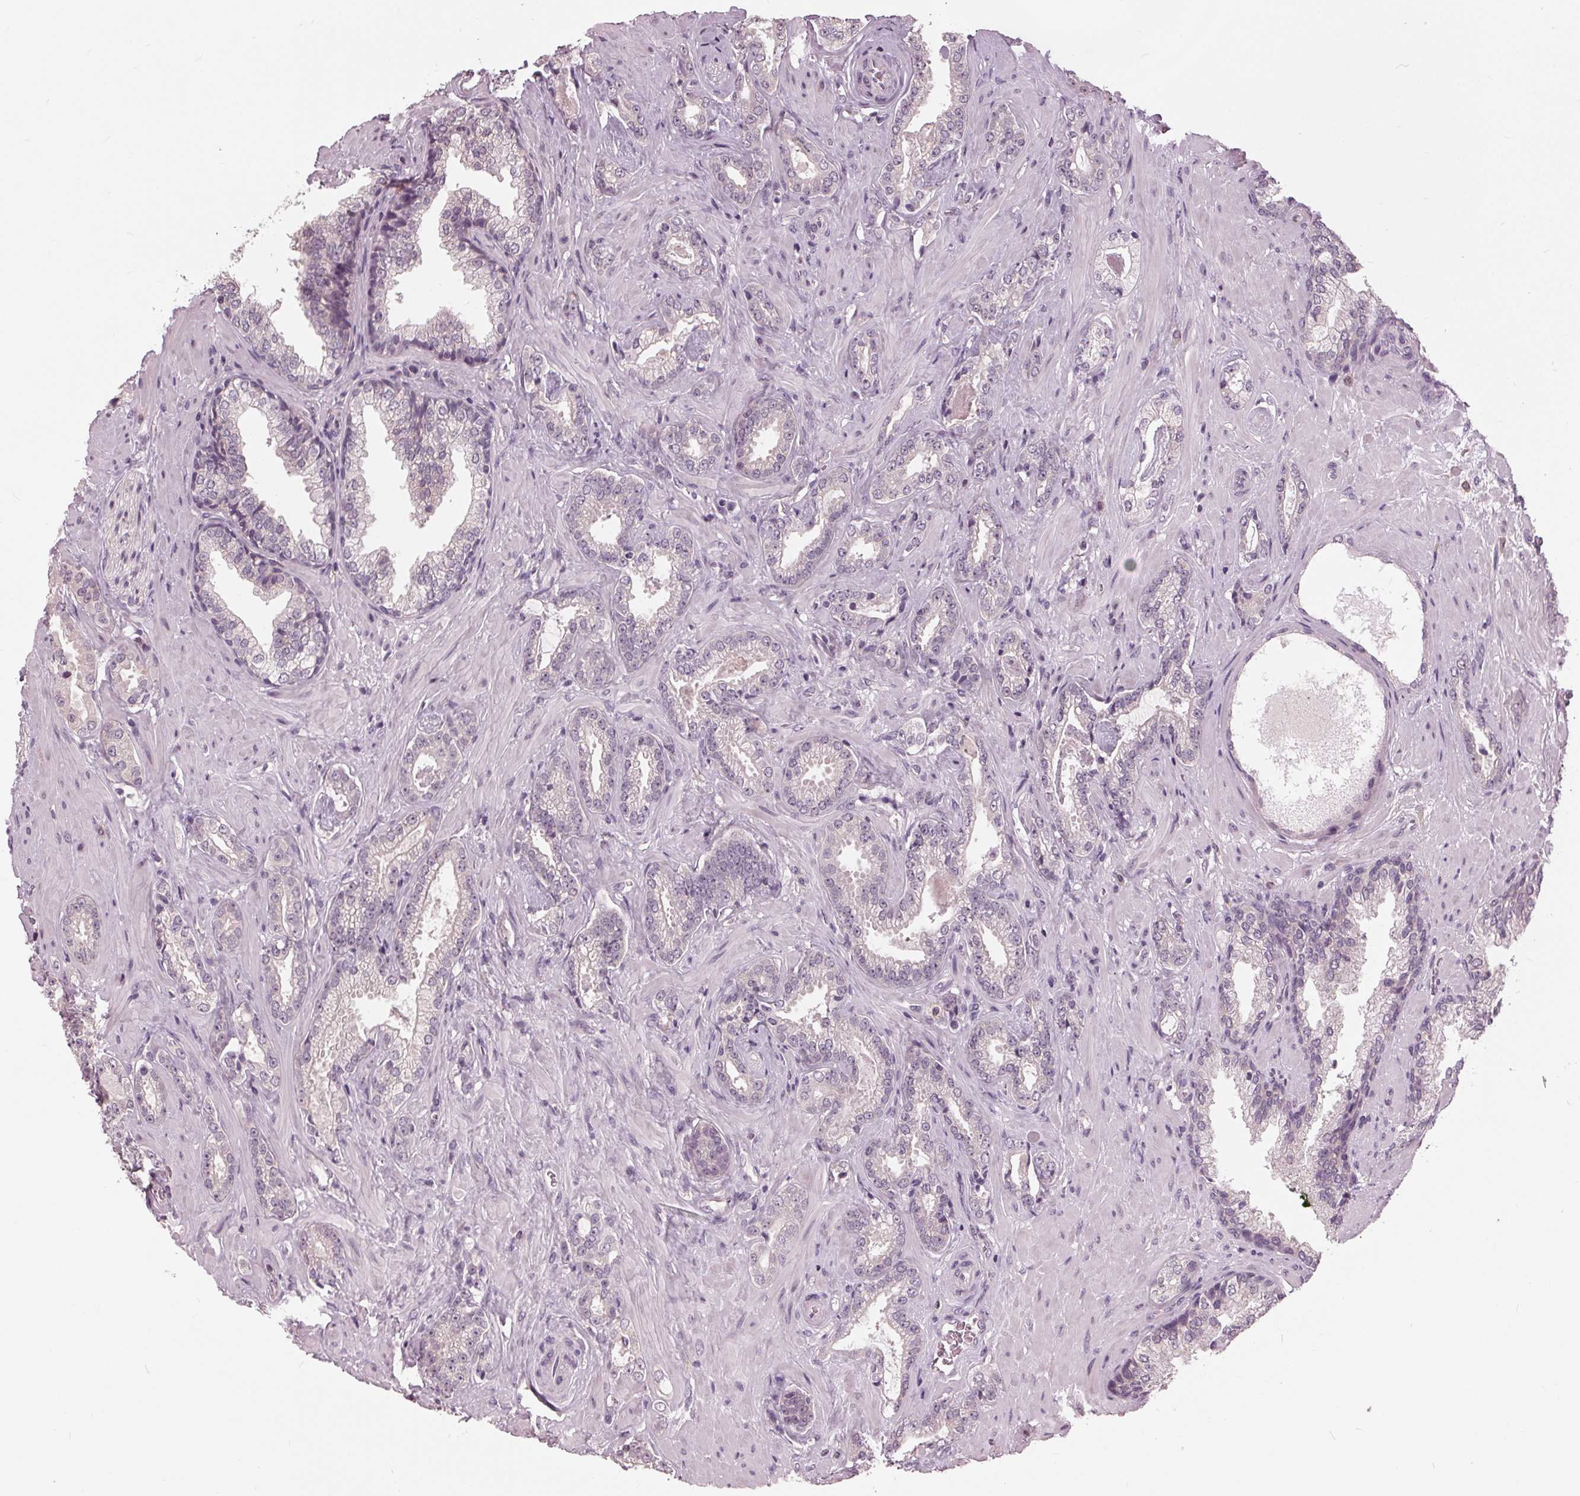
{"staining": {"intensity": "negative", "quantity": "none", "location": "none"}, "tissue": "prostate cancer", "cell_type": "Tumor cells", "image_type": "cancer", "snomed": [{"axis": "morphology", "description": "Adenocarcinoma, Low grade"}, {"axis": "topography", "description": "Prostate"}], "caption": "The histopathology image exhibits no significant staining in tumor cells of adenocarcinoma (low-grade) (prostate).", "gene": "SIGLEC6", "patient": {"sex": "male", "age": 61}}